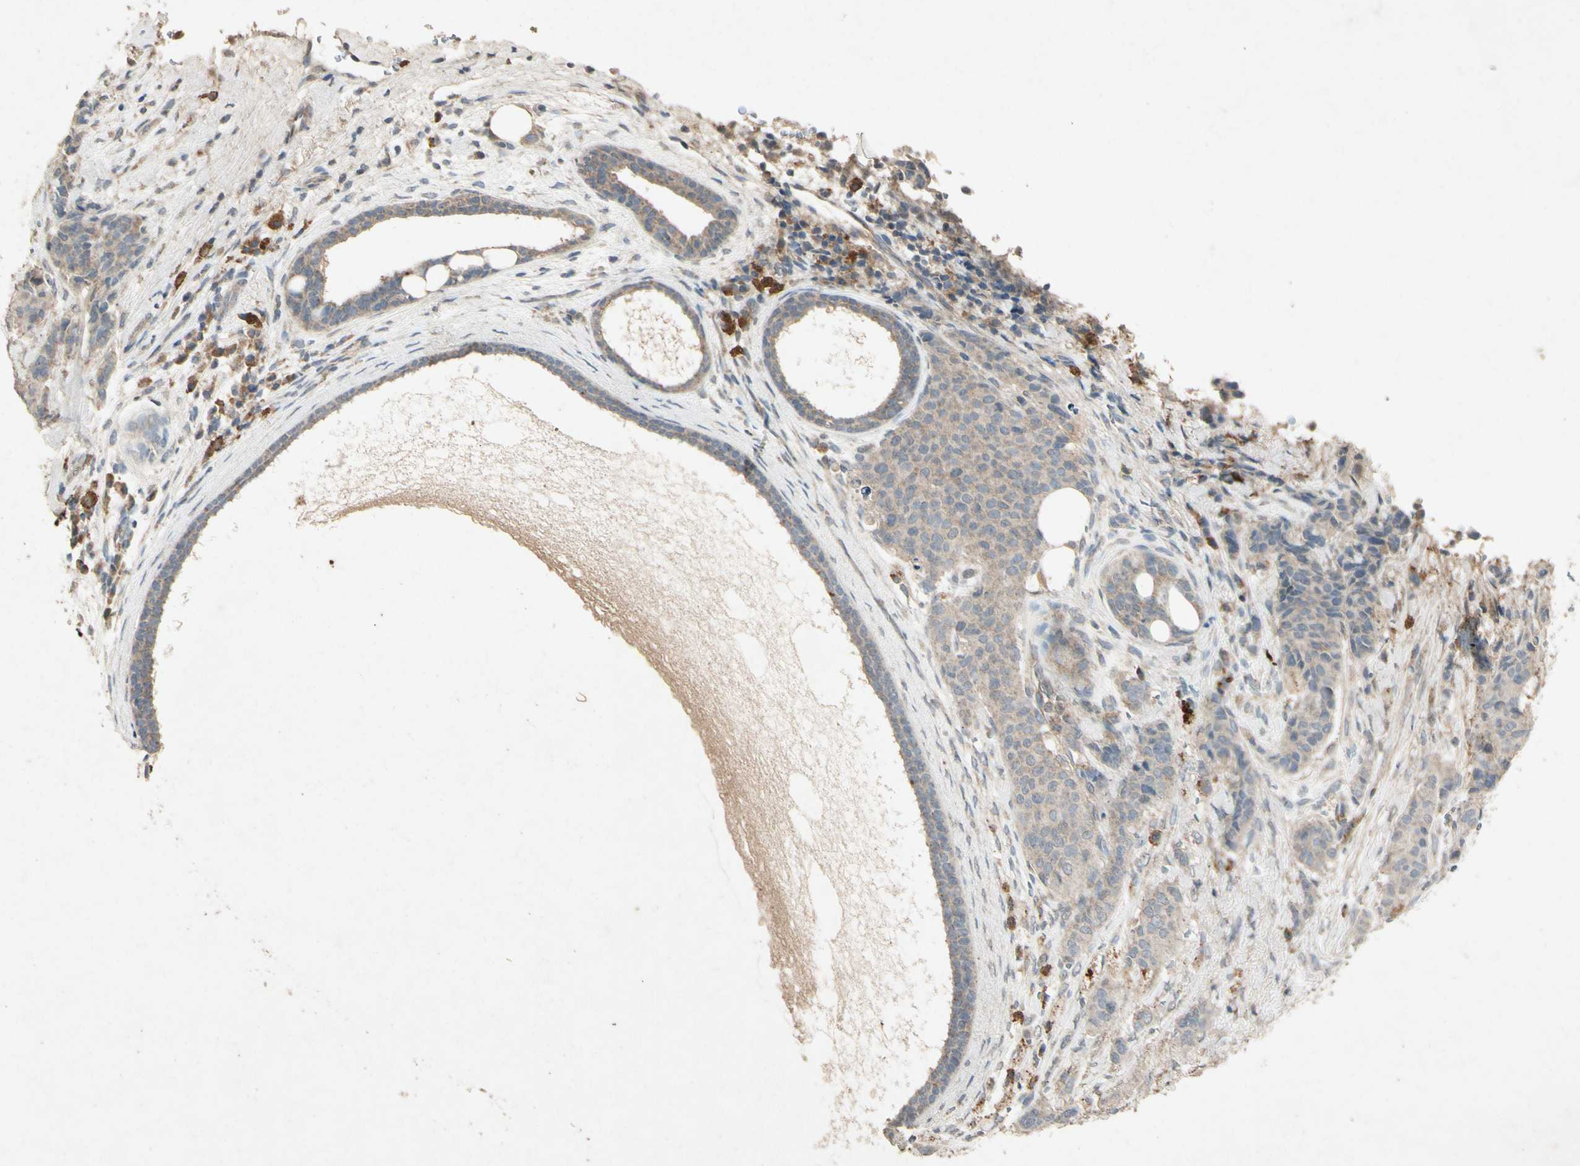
{"staining": {"intensity": "weak", "quantity": "<25%", "location": "cytoplasmic/membranous"}, "tissue": "breast cancer", "cell_type": "Tumor cells", "image_type": "cancer", "snomed": [{"axis": "morphology", "description": "Duct carcinoma"}, {"axis": "topography", "description": "Breast"}], "caption": "Human infiltrating ductal carcinoma (breast) stained for a protein using immunohistochemistry (IHC) reveals no expression in tumor cells.", "gene": "GPLD1", "patient": {"sex": "female", "age": 40}}